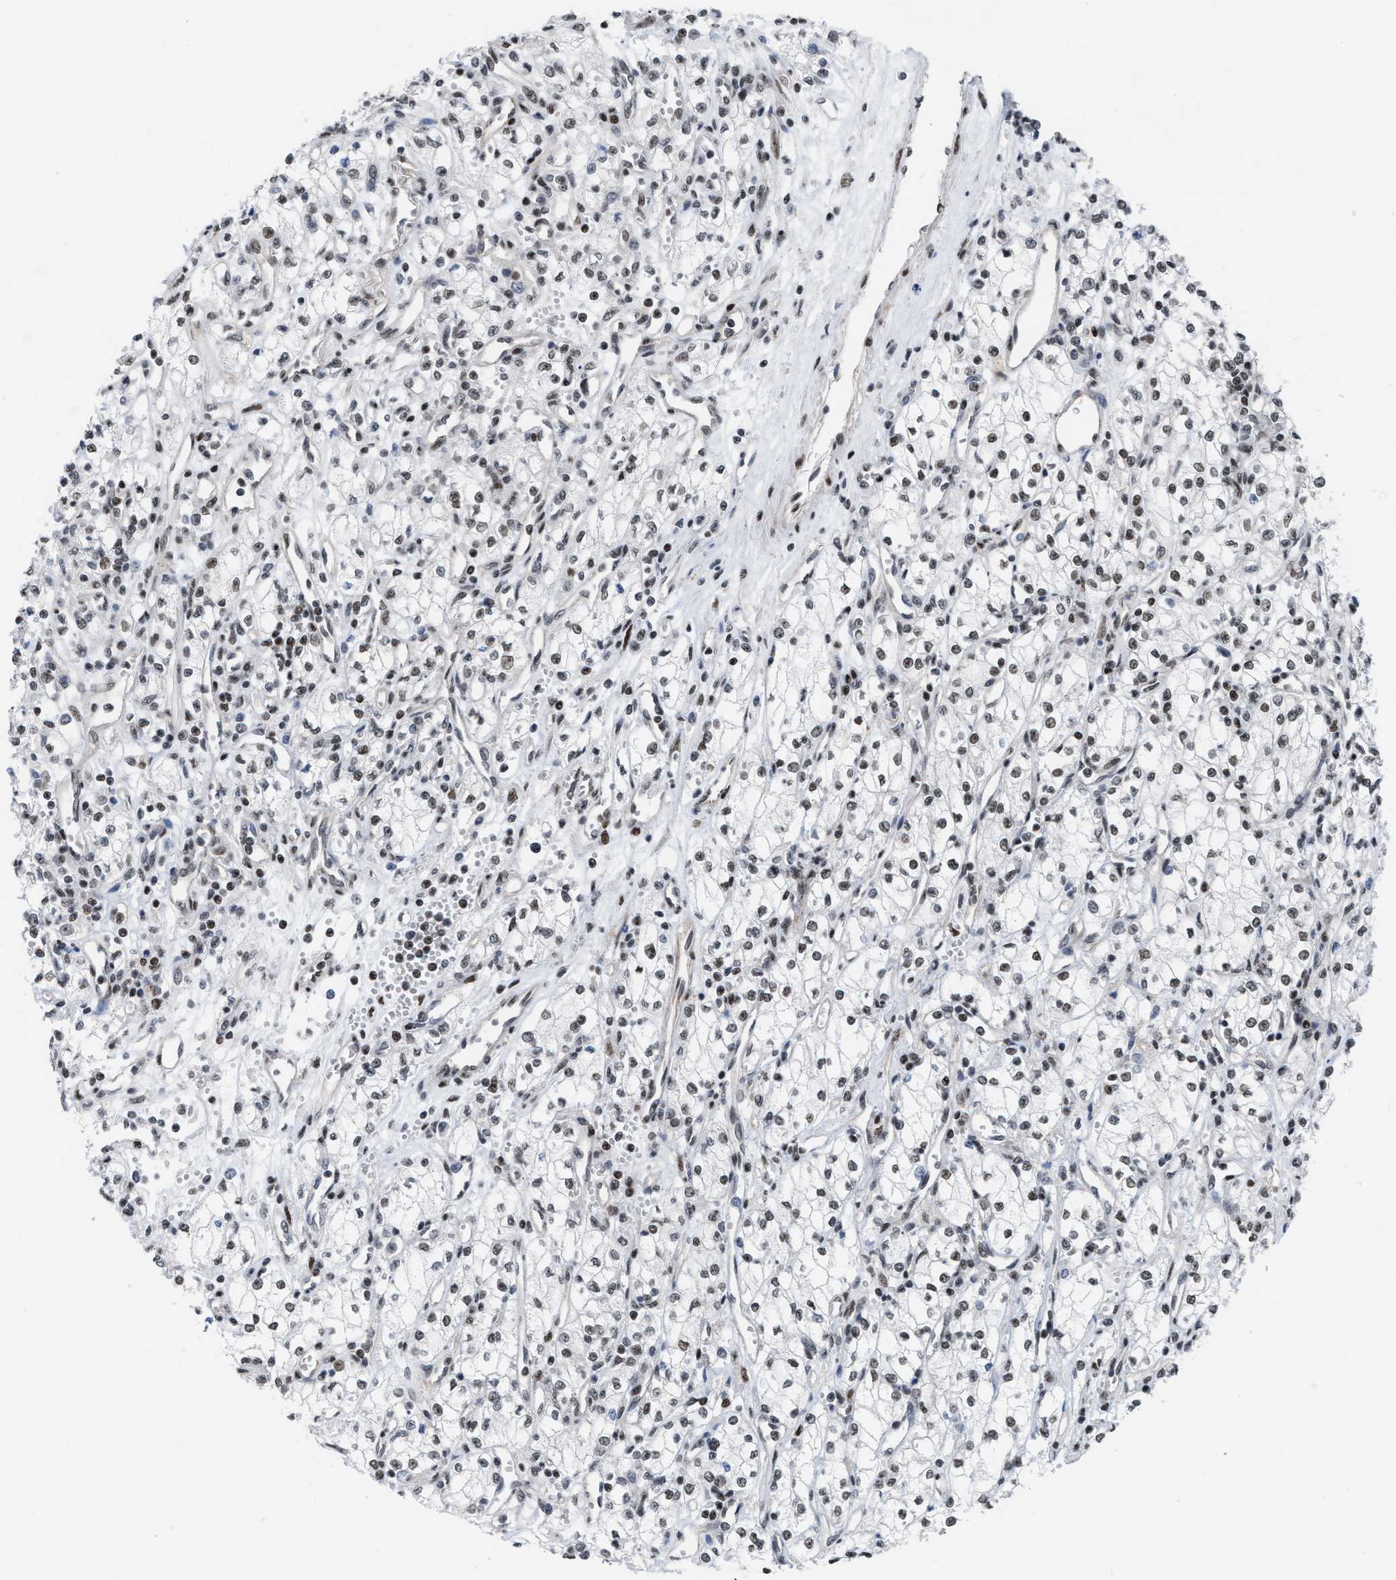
{"staining": {"intensity": "weak", "quantity": ">75%", "location": "nuclear"}, "tissue": "renal cancer", "cell_type": "Tumor cells", "image_type": "cancer", "snomed": [{"axis": "morphology", "description": "Adenocarcinoma, NOS"}, {"axis": "topography", "description": "Kidney"}], "caption": "IHC staining of renal adenocarcinoma, which displays low levels of weak nuclear expression in approximately >75% of tumor cells indicating weak nuclear protein positivity. The staining was performed using DAB (brown) for protein detection and nuclei were counterstained in hematoxylin (blue).", "gene": "MIER1", "patient": {"sex": "male", "age": 59}}